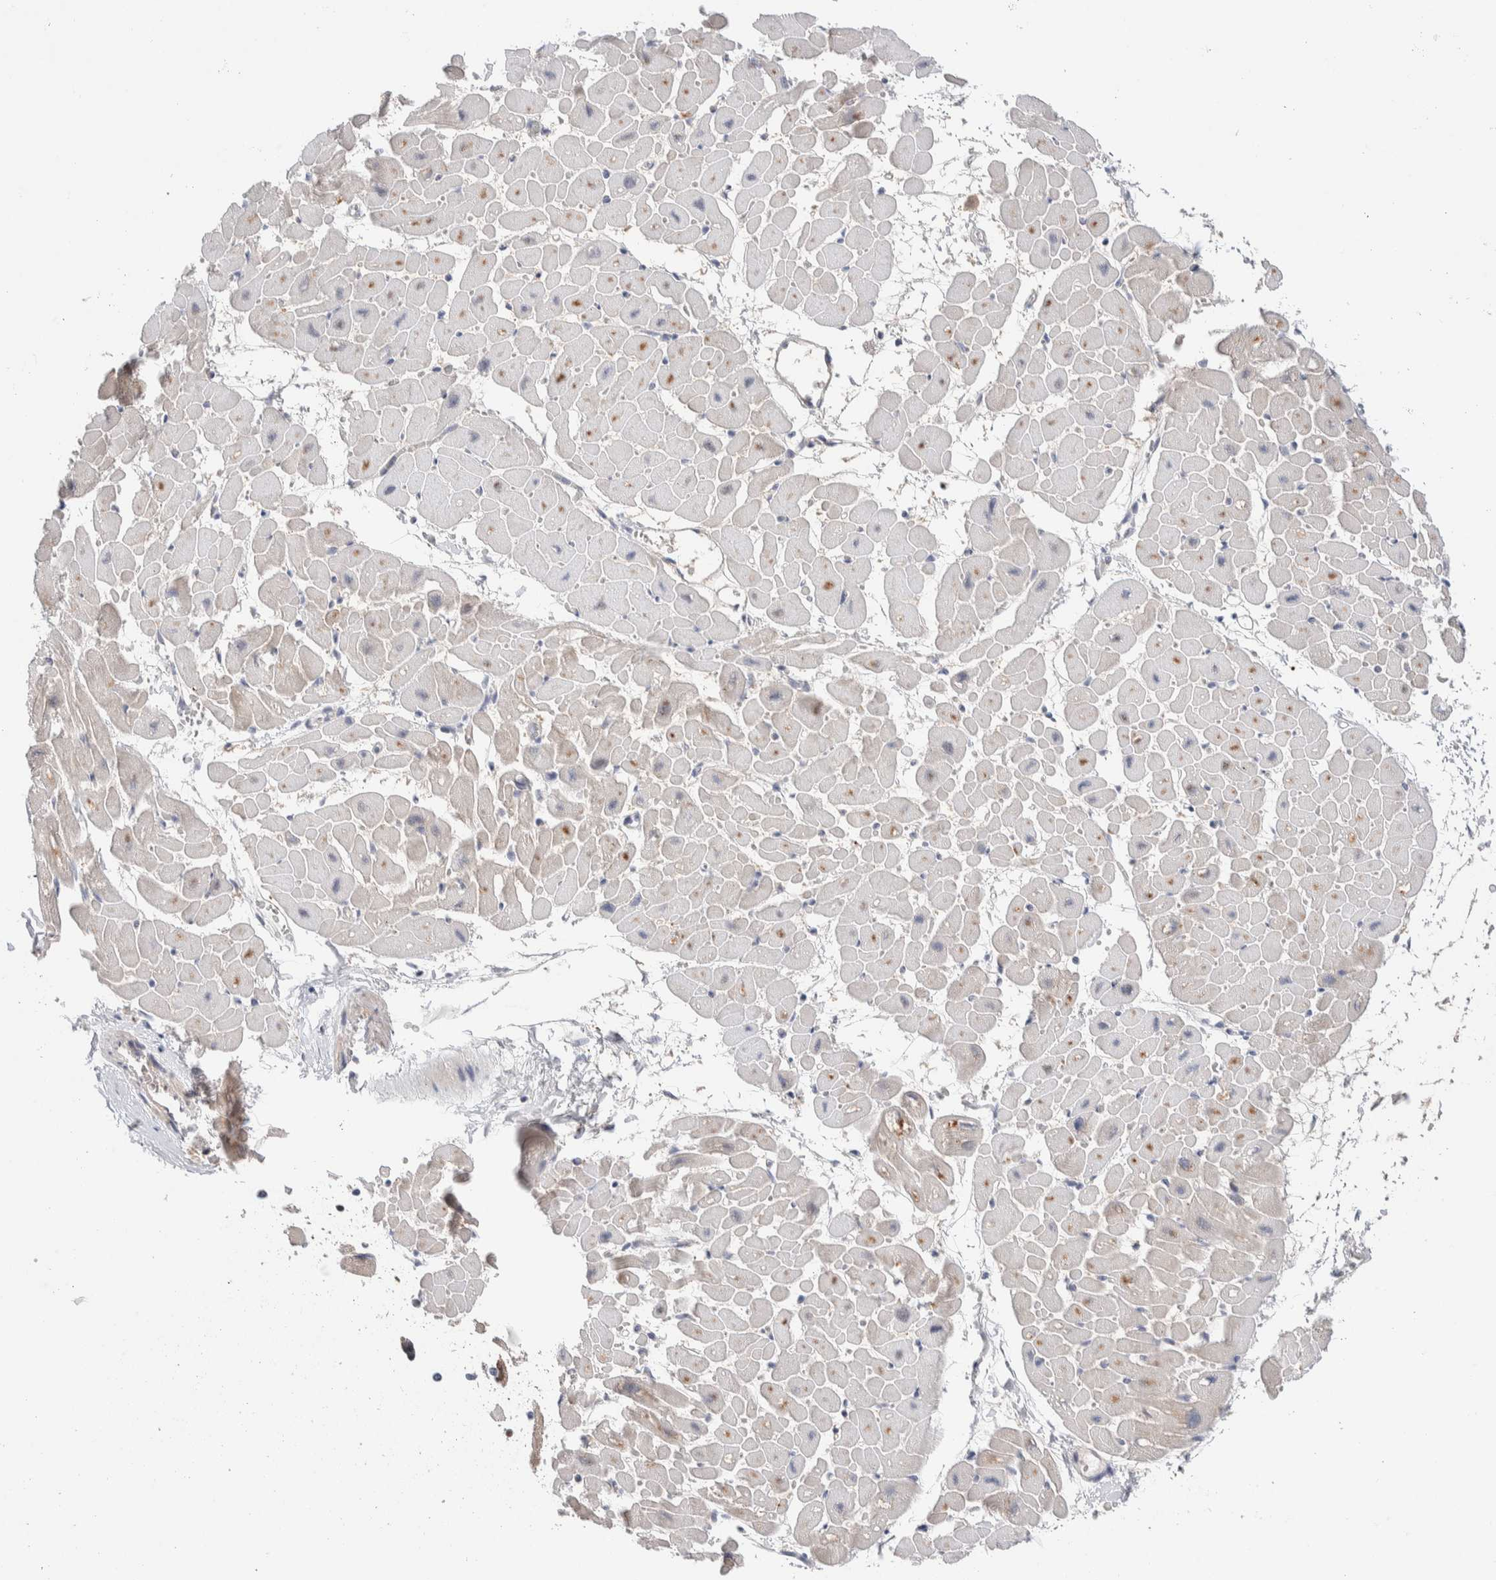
{"staining": {"intensity": "moderate", "quantity": "25%-75%", "location": "cytoplasmic/membranous"}, "tissue": "heart muscle", "cell_type": "Cardiomyocytes", "image_type": "normal", "snomed": [{"axis": "morphology", "description": "Normal tissue, NOS"}, {"axis": "topography", "description": "Heart"}], "caption": "A micrograph of human heart muscle stained for a protein displays moderate cytoplasmic/membranous brown staining in cardiomyocytes. The protein of interest is stained brown, and the nuclei are stained in blue (DAB IHC with brightfield microscopy, high magnification).", "gene": "DNAJB6", "patient": {"sex": "male", "age": 45}}